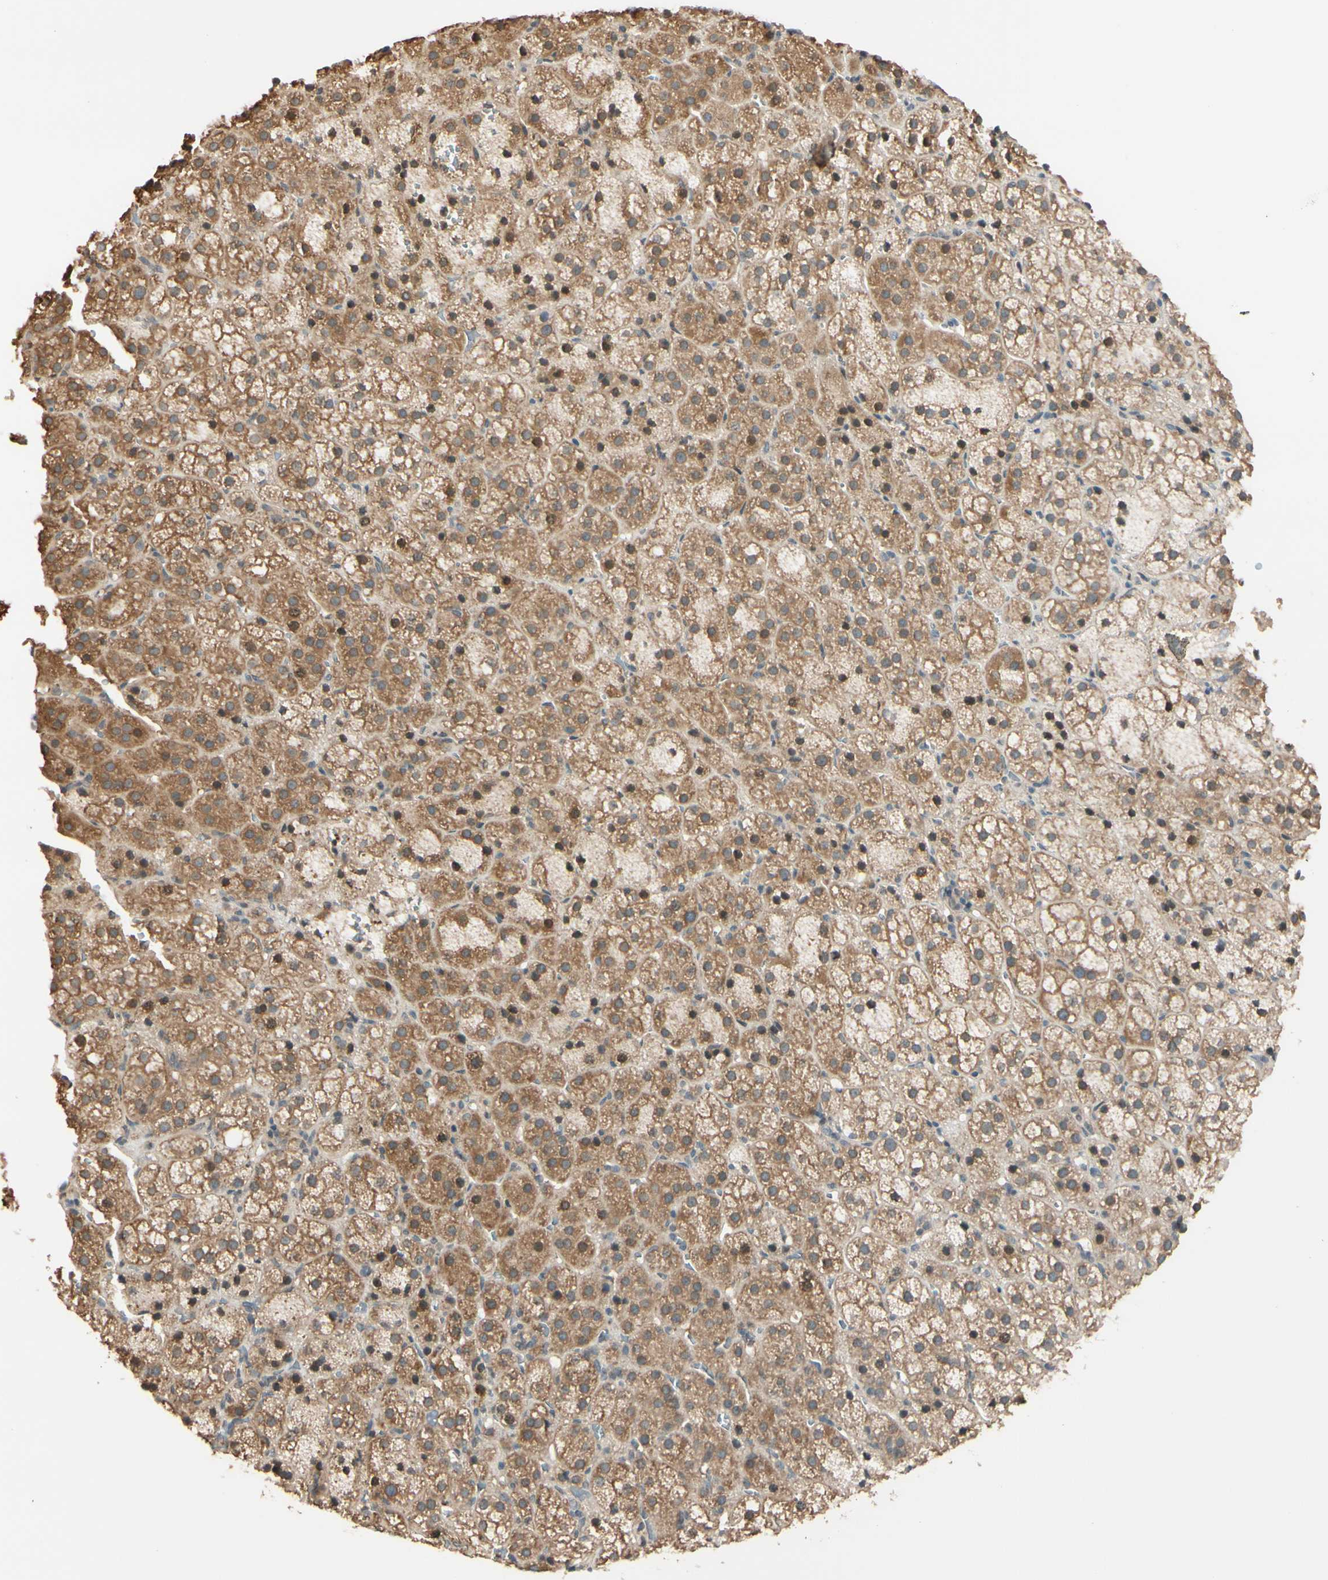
{"staining": {"intensity": "moderate", "quantity": "25%-75%", "location": "cytoplasmic/membranous"}, "tissue": "adrenal gland", "cell_type": "Glandular cells", "image_type": "normal", "snomed": [{"axis": "morphology", "description": "Normal tissue, NOS"}, {"axis": "topography", "description": "Adrenal gland"}], "caption": "Benign adrenal gland demonstrates moderate cytoplasmic/membranous positivity in about 25%-75% of glandular cells.", "gene": "FGF10", "patient": {"sex": "female", "age": 57}}